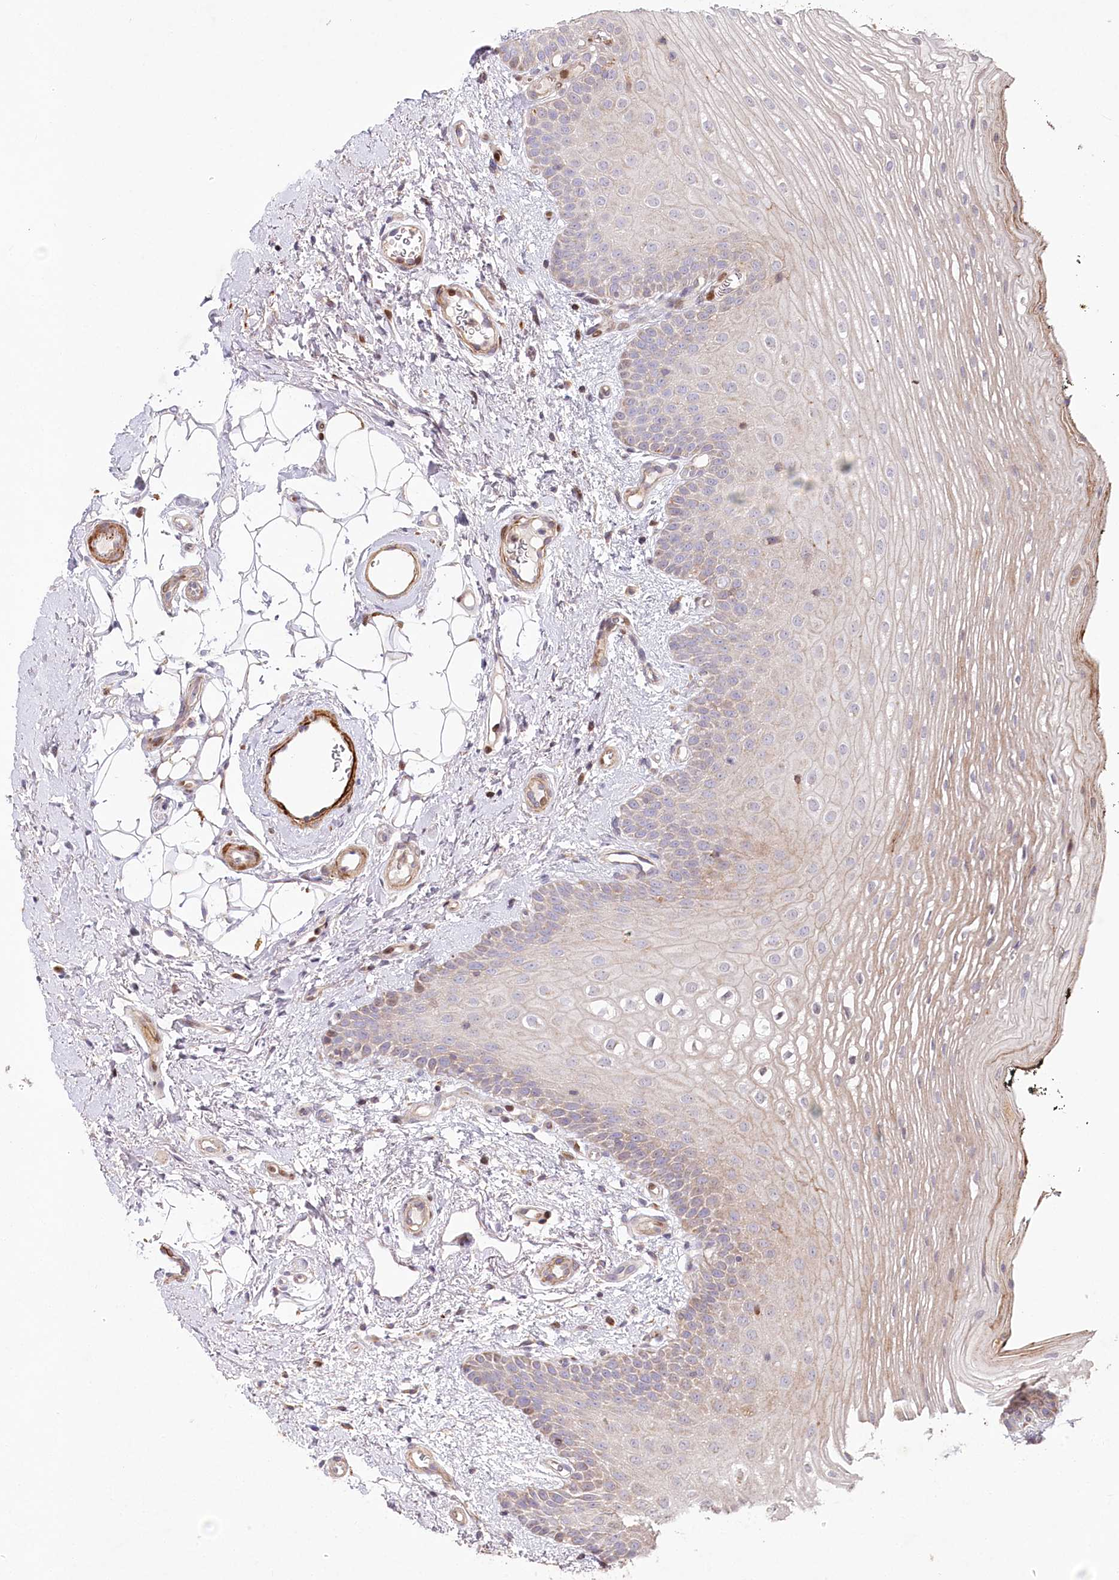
{"staining": {"intensity": "moderate", "quantity": "25%-75%", "location": "cytoplasmic/membranous"}, "tissue": "oral mucosa", "cell_type": "Squamous epithelial cells", "image_type": "normal", "snomed": [{"axis": "morphology", "description": "No evidence of malignacy"}, {"axis": "topography", "description": "Oral tissue"}, {"axis": "topography", "description": "Head-Neck"}], "caption": "DAB immunohistochemical staining of unremarkable human oral mucosa displays moderate cytoplasmic/membranous protein expression in approximately 25%-75% of squamous epithelial cells. (brown staining indicates protein expression, while blue staining denotes nuclei).", "gene": "PSTK", "patient": {"sex": "male", "age": 68}}